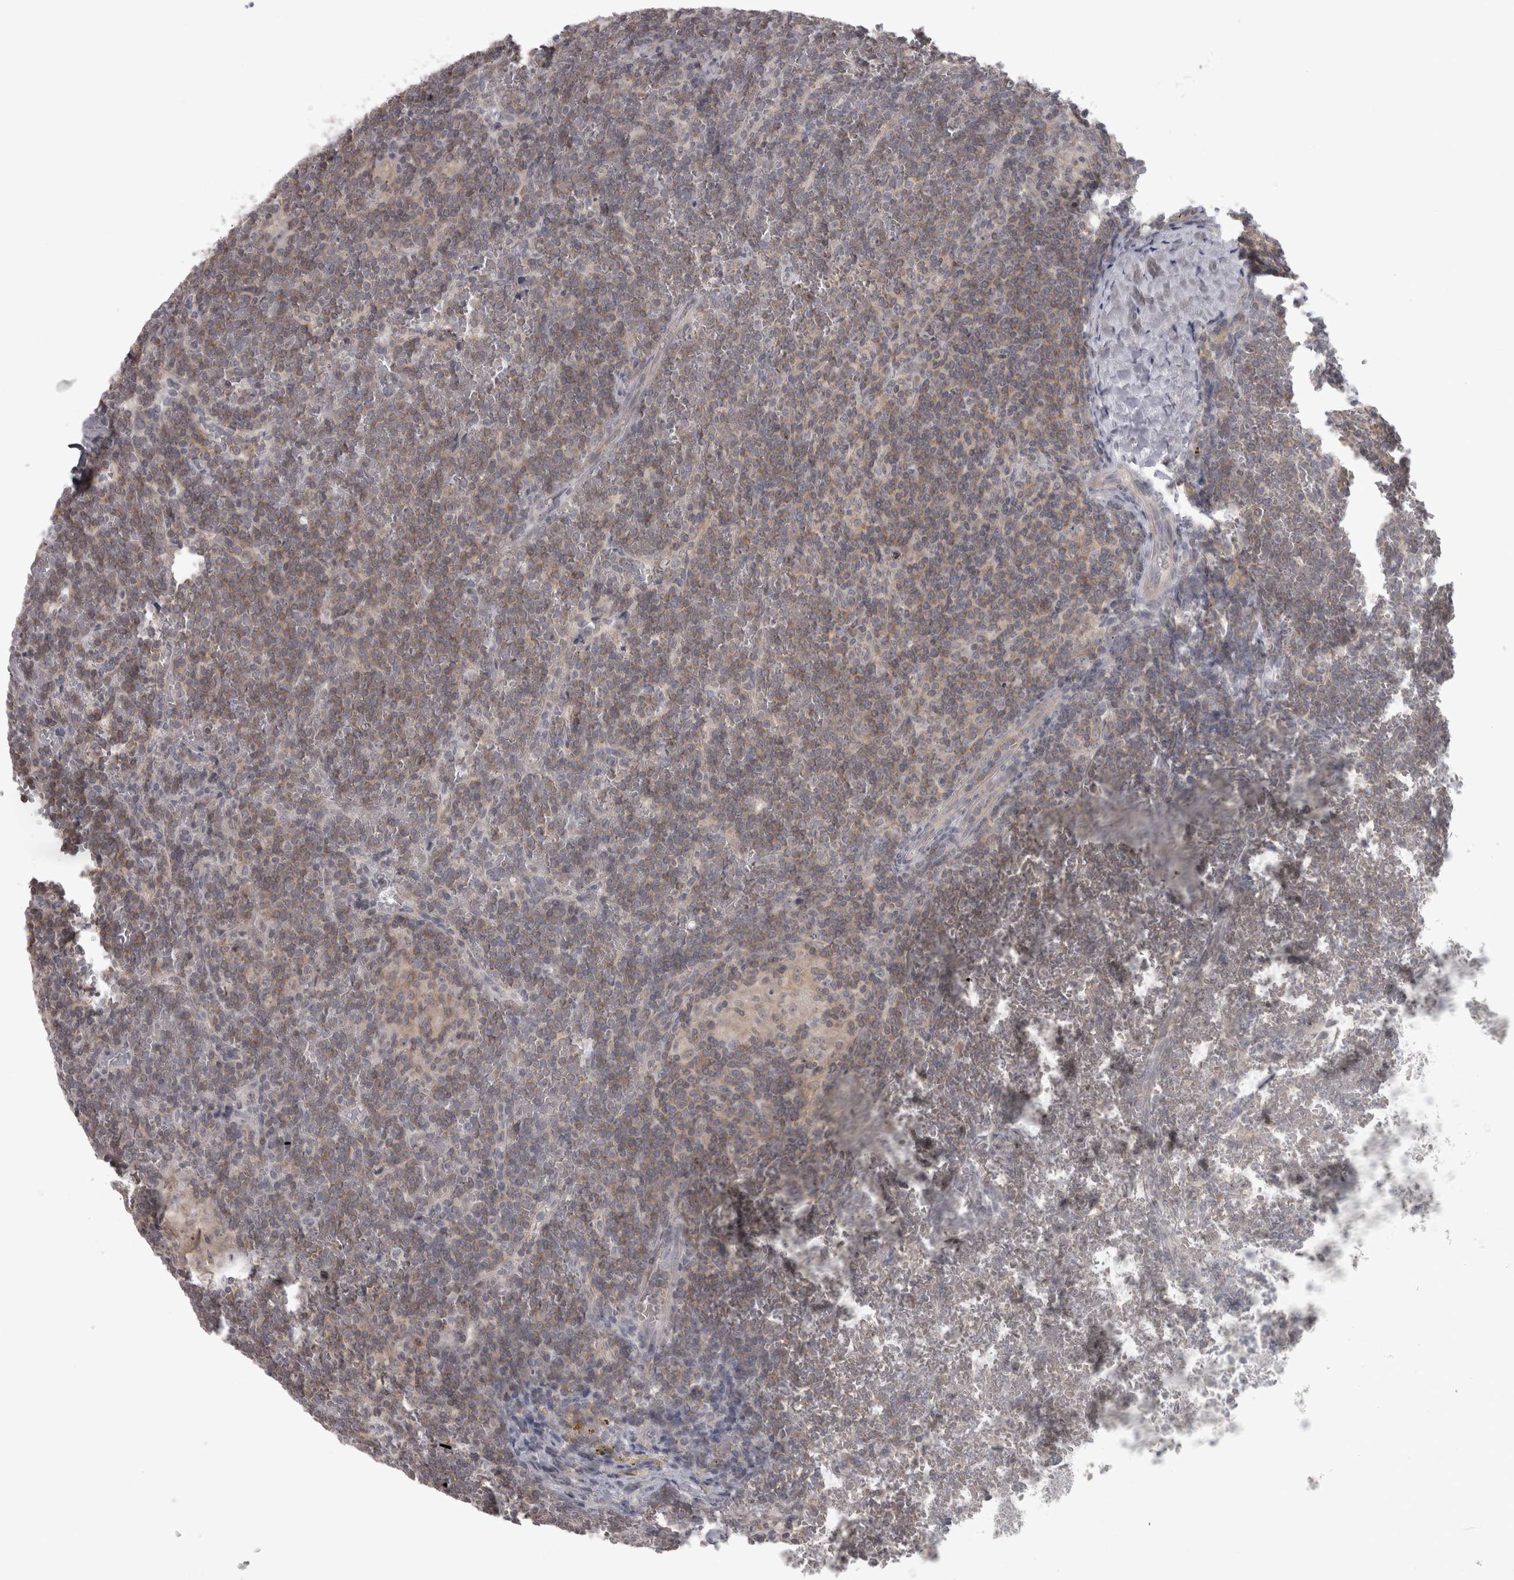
{"staining": {"intensity": "weak", "quantity": ">75%", "location": "cytoplasmic/membranous"}, "tissue": "lymphoma", "cell_type": "Tumor cells", "image_type": "cancer", "snomed": [{"axis": "morphology", "description": "Malignant lymphoma, non-Hodgkin's type, Low grade"}, {"axis": "topography", "description": "Spleen"}], "caption": "Tumor cells show low levels of weak cytoplasmic/membranous expression in approximately >75% of cells in lymphoma.", "gene": "PPP1R12B", "patient": {"sex": "female", "age": 19}}